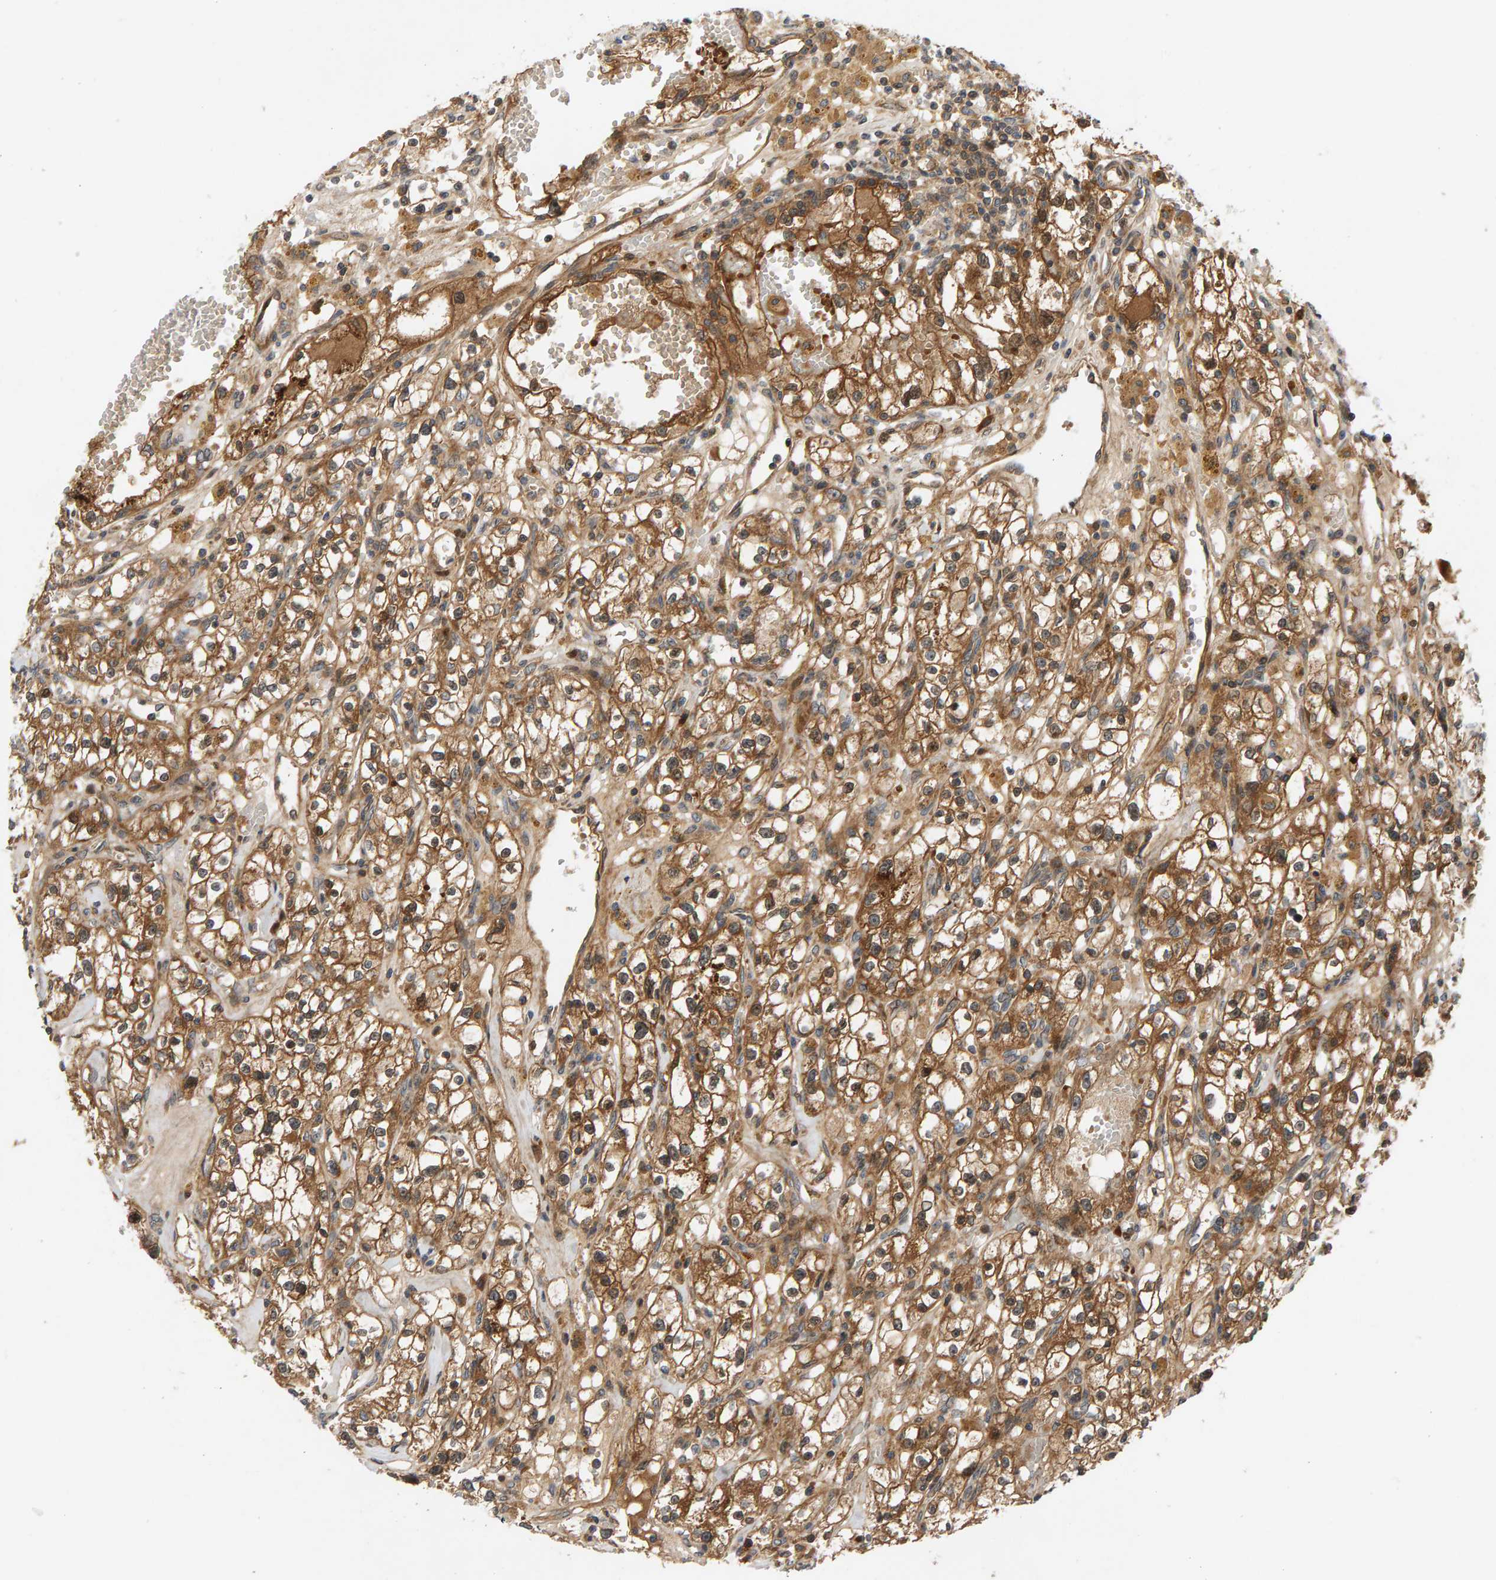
{"staining": {"intensity": "moderate", "quantity": ">75%", "location": "cytoplasmic/membranous"}, "tissue": "renal cancer", "cell_type": "Tumor cells", "image_type": "cancer", "snomed": [{"axis": "morphology", "description": "Adenocarcinoma, NOS"}, {"axis": "topography", "description": "Kidney"}], "caption": "Immunohistochemistry (IHC) histopathology image of human renal cancer (adenocarcinoma) stained for a protein (brown), which demonstrates medium levels of moderate cytoplasmic/membranous staining in approximately >75% of tumor cells.", "gene": "BAHCC1", "patient": {"sex": "male", "age": 56}}